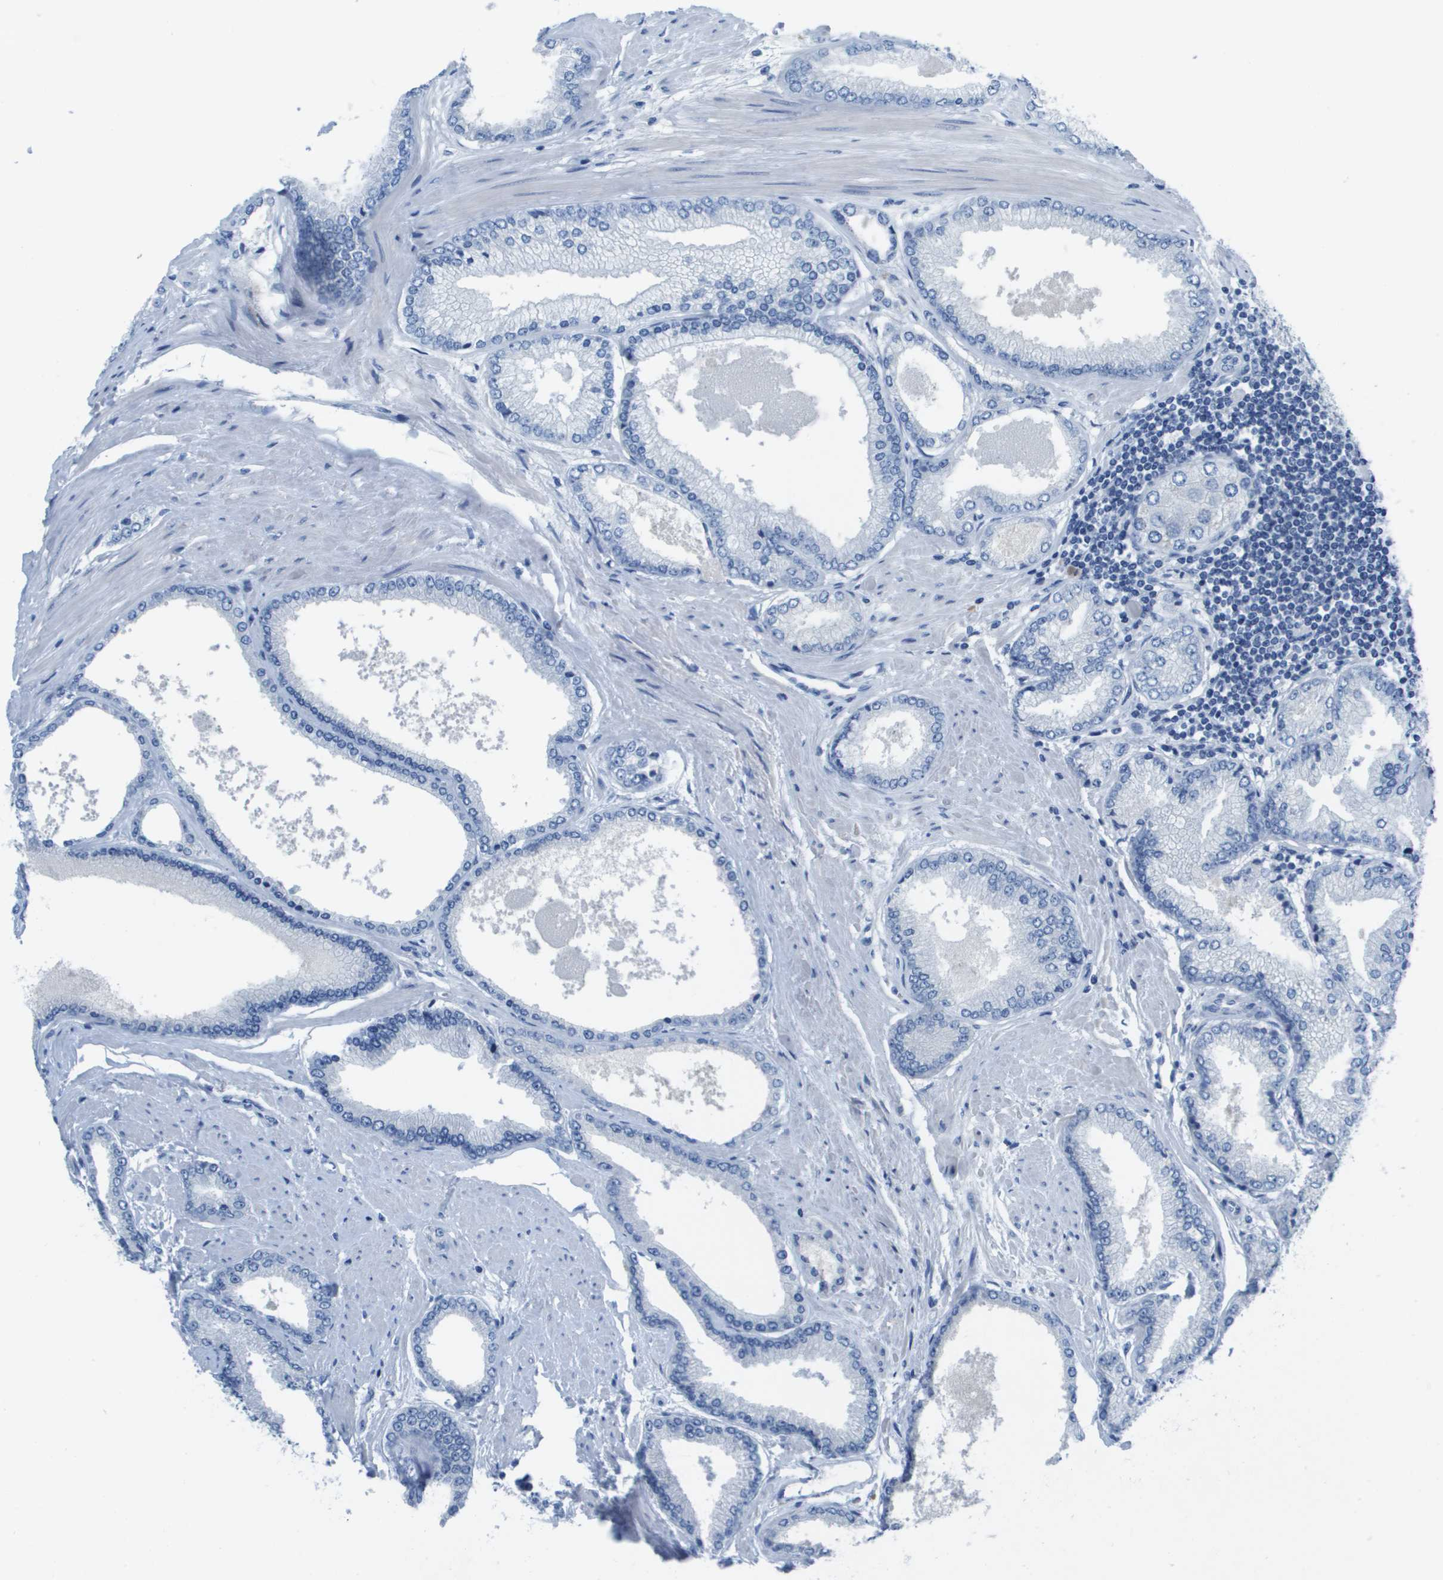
{"staining": {"intensity": "negative", "quantity": "none", "location": "none"}, "tissue": "prostate cancer", "cell_type": "Tumor cells", "image_type": "cancer", "snomed": [{"axis": "morphology", "description": "Adenocarcinoma, High grade"}, {"axis": "topography", "description": "Prostate"}], "caption": "Photomicrograph shows no protein staining in tumor cells of adenocarcinoma (high-grade) (prostate) tissue. (DAB immunohistochemistry (IHC) with hematoxylin counter stain).", "gene": "GPR18", "patient": {"sex": "male", "age": 61}}